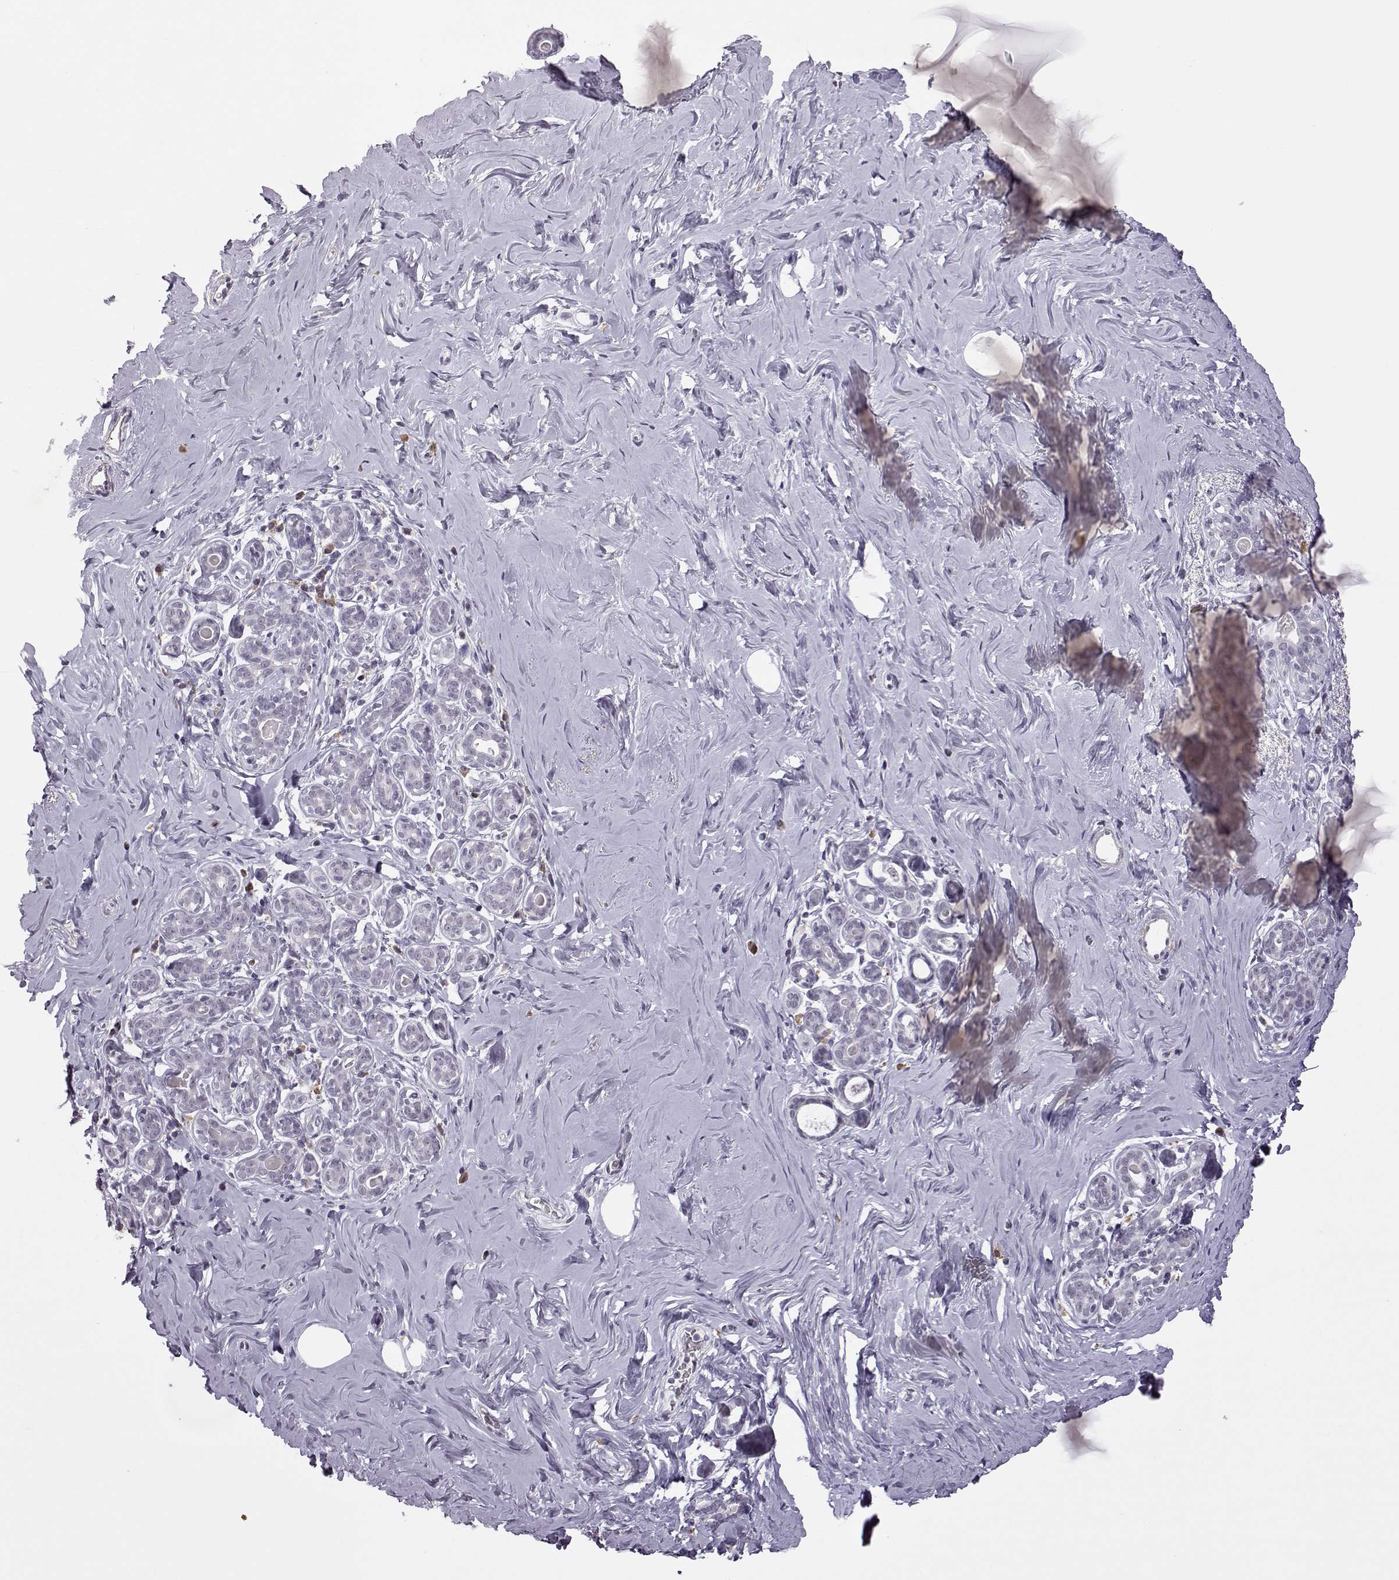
{"staining": {"intensity": "negative", "quantity": "none", "location": "none"}, "tissue": "breast", "cell_type": "Adipocytes", "image_type": "normal", "snomed": [{"axis": "morphology", "description": "Normal tissue, NOS"}, {"axis": "topography", "description": "Skin"}, {"axis": "topography", "description": "Breast"}], "caption": "The image demonstrates no significant staining in adipocytes of breast.", "gene": "VGF", "patient": {"sex": "female", "age": 43}}